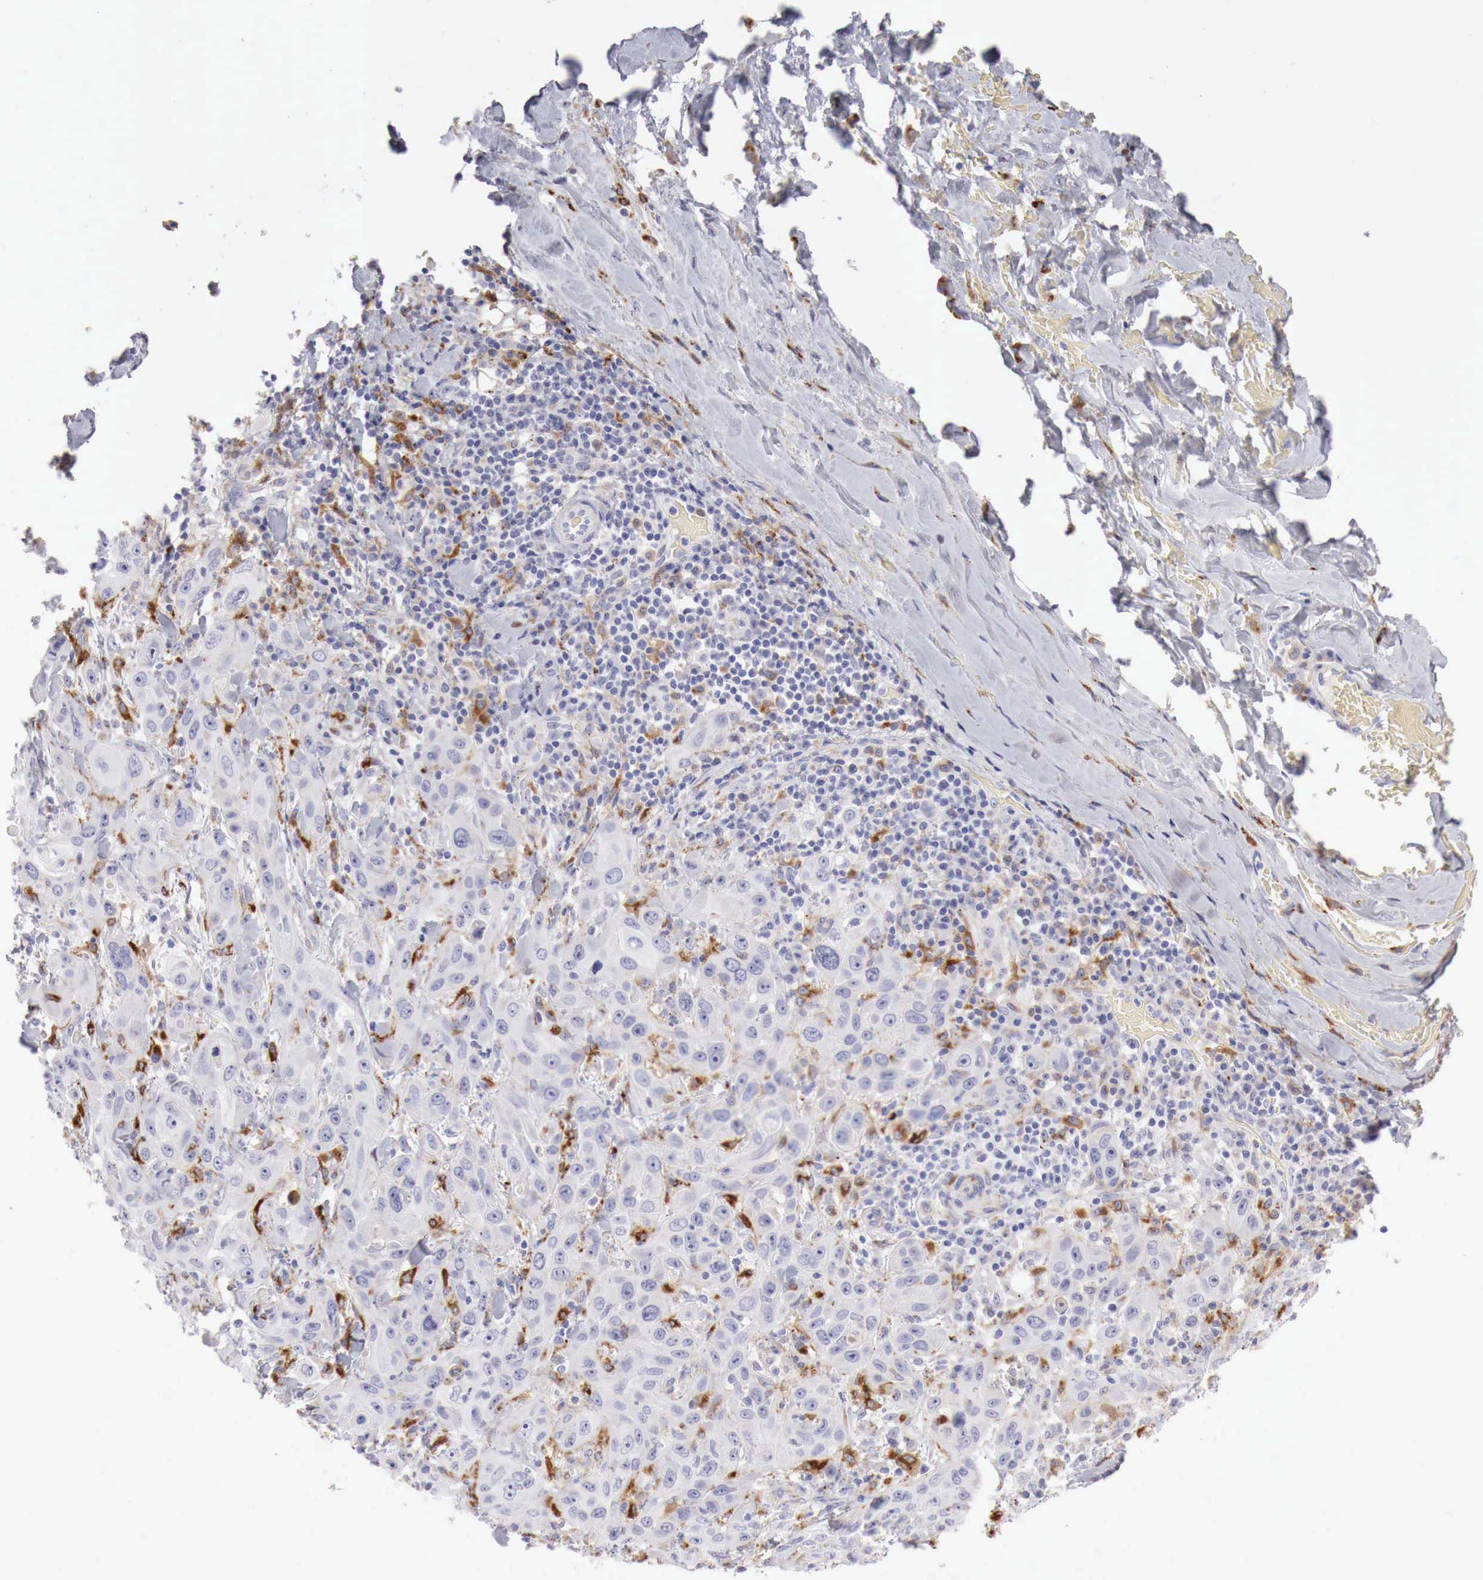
{"staining": {"intensity": "weak", "quantity": "<25%", "location": "cytoplasmic/membranous"}, "tissue": "skin cancer", "cell_type": "Tumor cells", "image_type": "cancer", "snomed": [{"axis": "morphology", "description": "Squamous cell carcinoma, NOS"}, {"axis": "topography", "description": "Skin"}], "caption": "The photomicrograph shows no staining of tumor cells in skin cancer.", "gene": "GLA", "patient": {"sex": "male", "age": 84}}